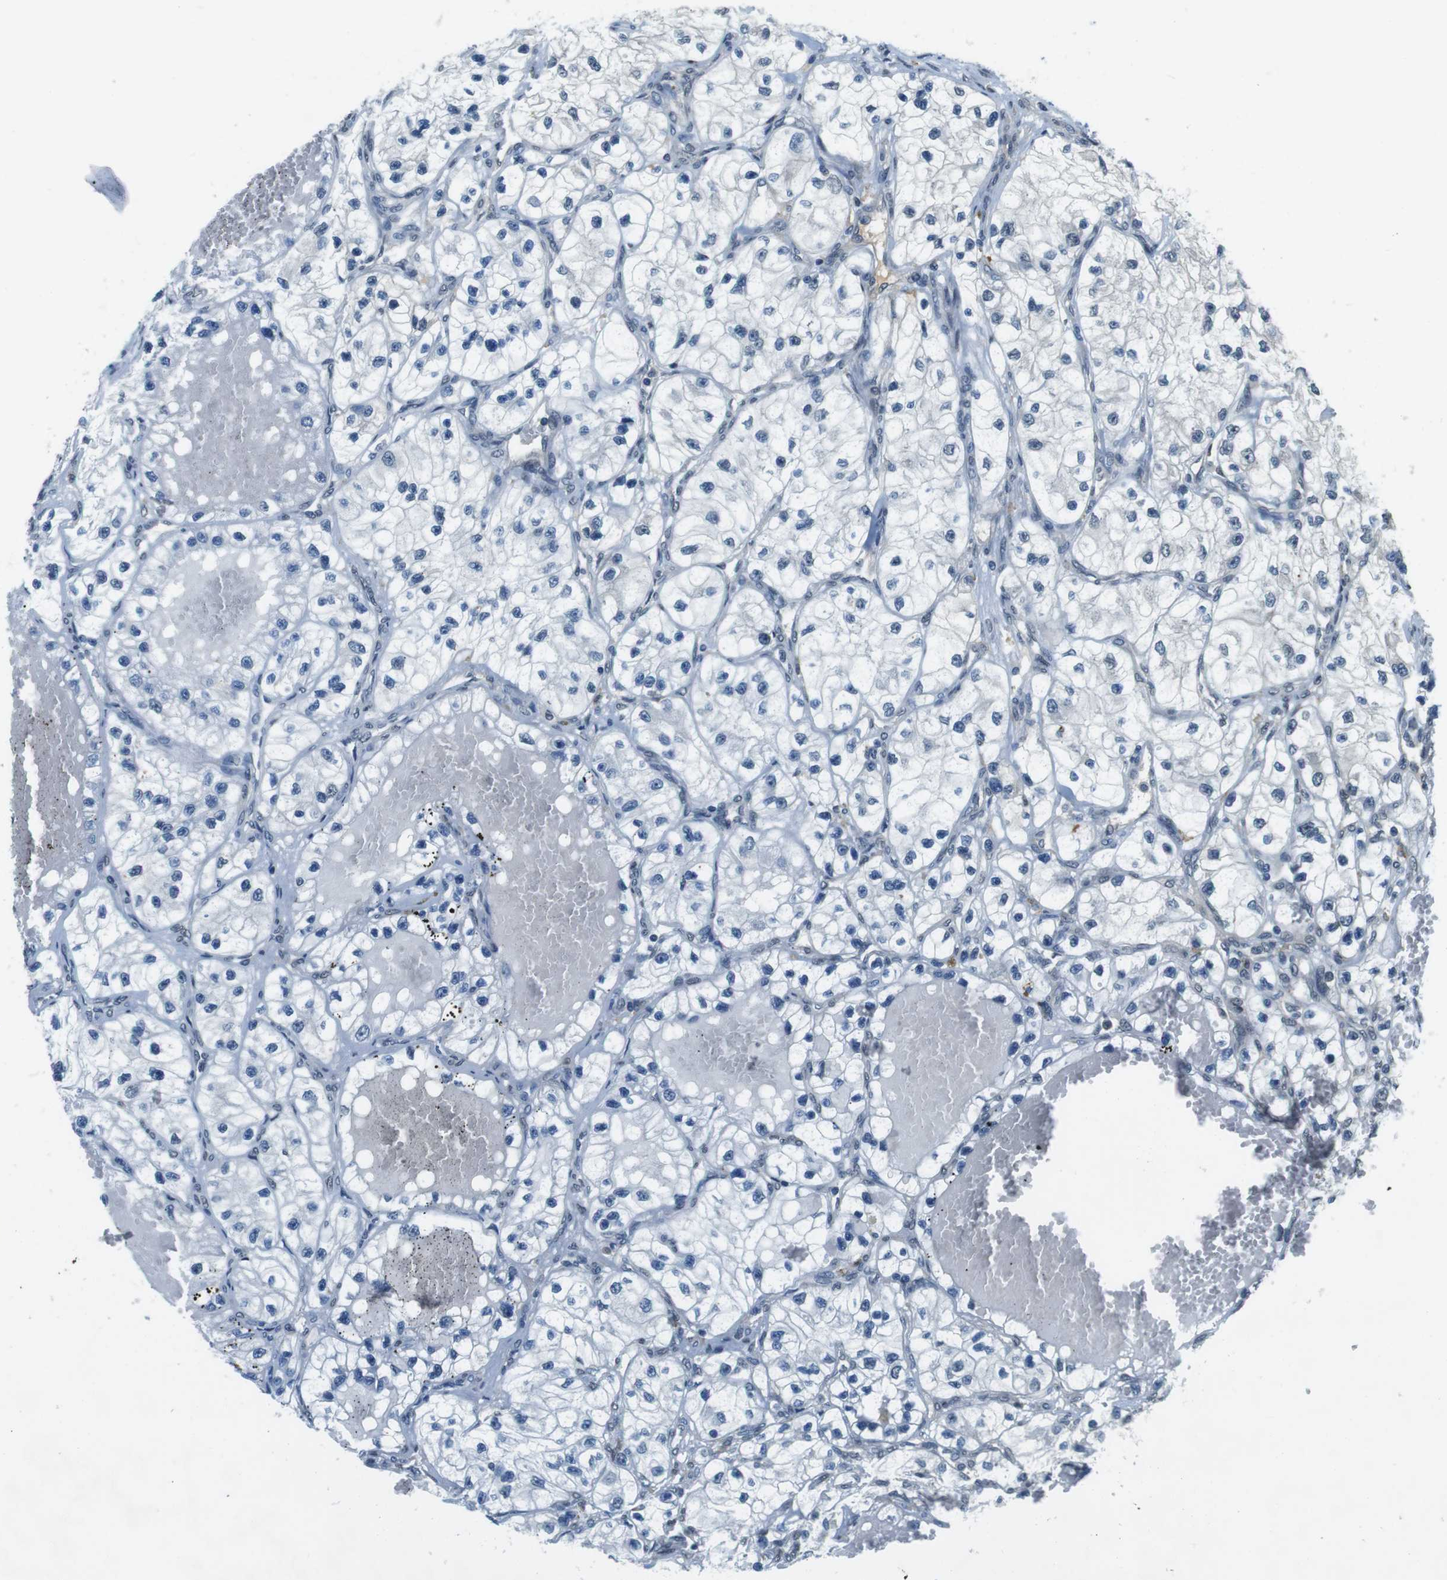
{"staining": {"intensity": "negative", "quantity": "none", "location": "none"}, "tissue": "renal cancer", "cell_type": "Tumor cells", "image_type": "cancer", "snomed": [{"axis": "morphology", "description": "Adenocarcinoma, NOS"}, {"axis": "topography", "description": "Kidney"}], "caption": "Renal adenocarcinoma was stained to show a protein in brown. There is no significant positivity in tumor cells.", "gene": "CD163L1", "patient": {"sex": "female", "age": 57}}